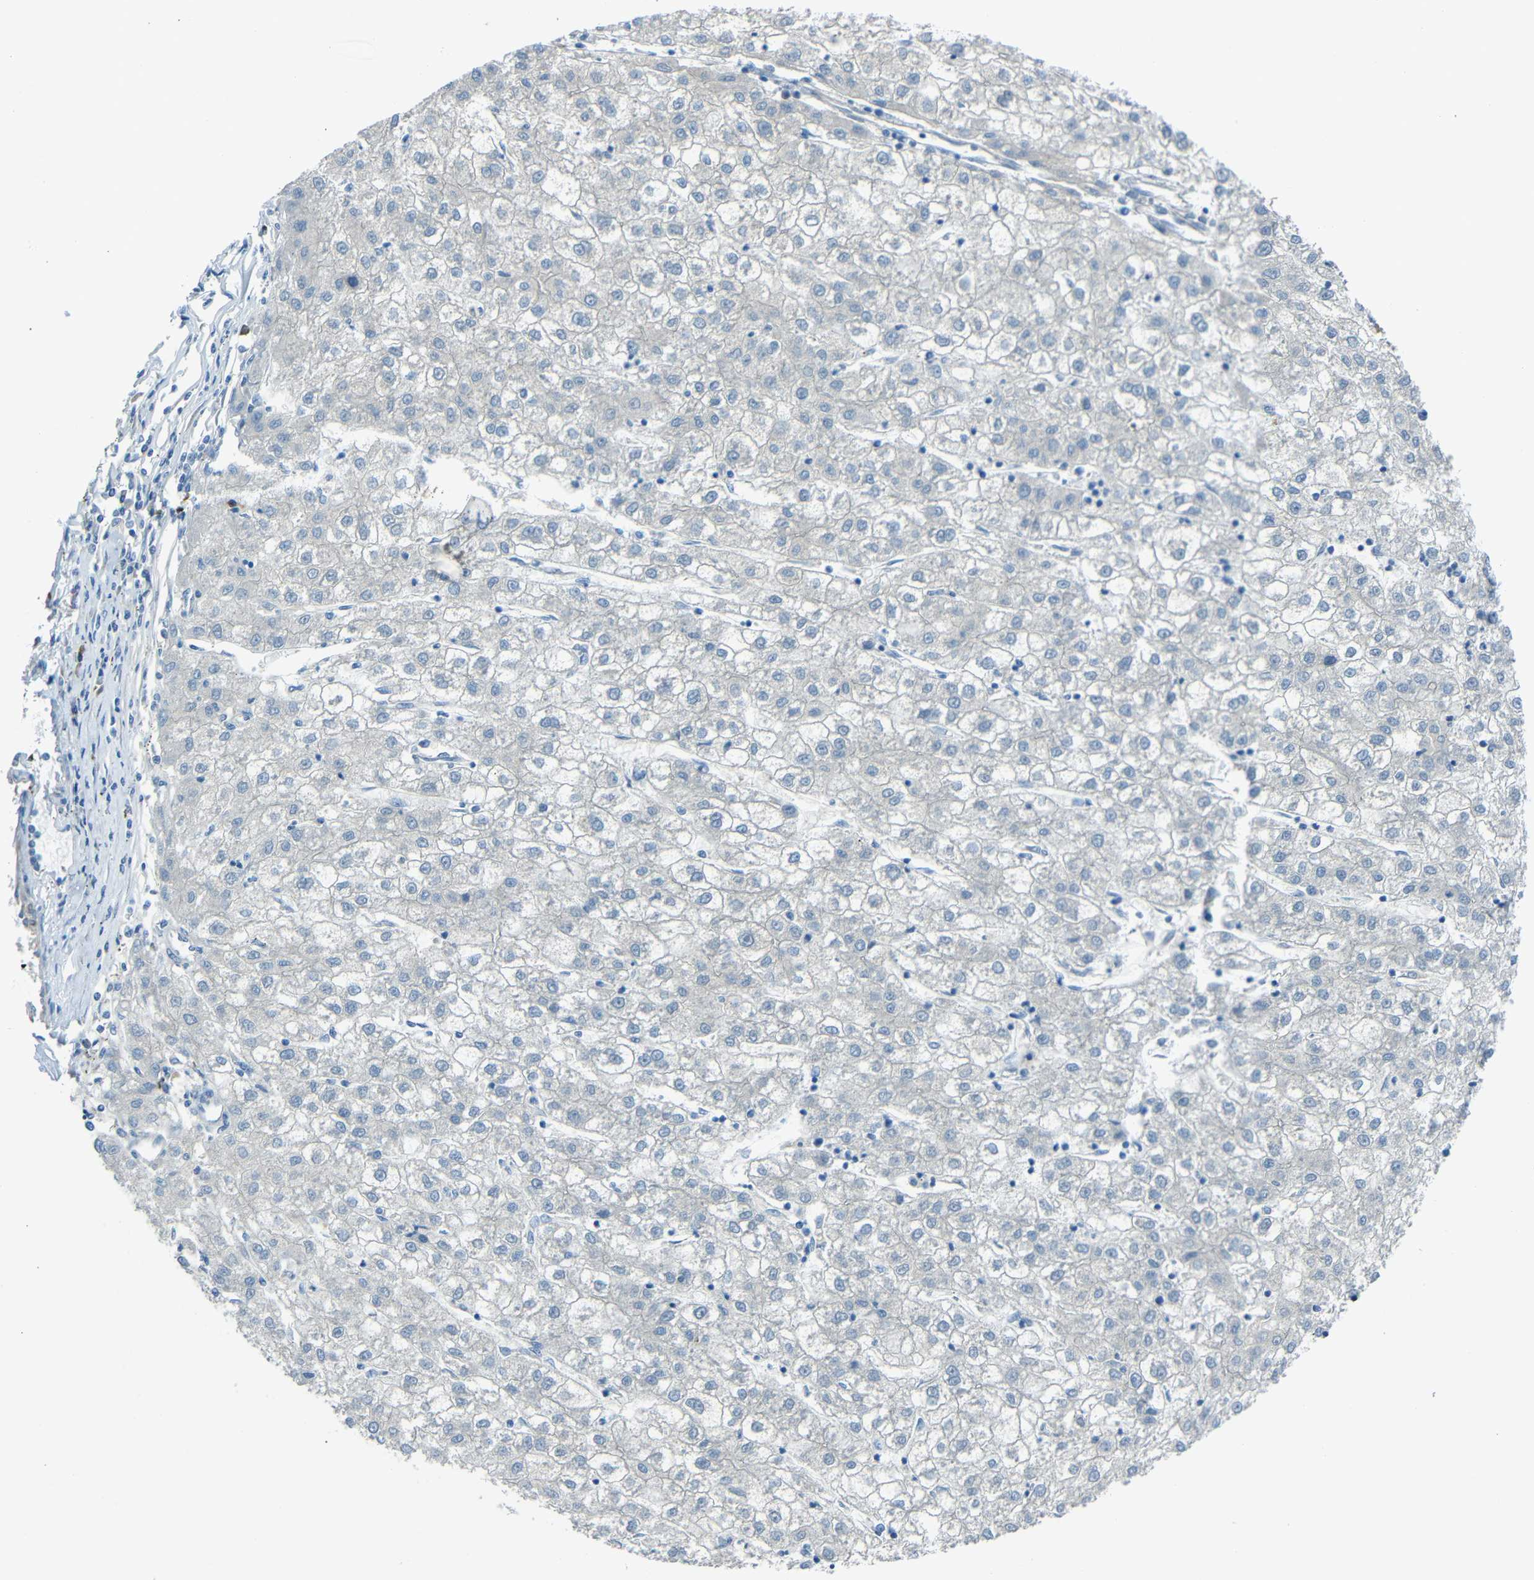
{"staining": {"intensity": "negative", "quantity": "none", "location": "none"}, "tissue": "liver cancer", "cell_type": "Tumor cells", "image_type": "cancer", "snomed": [{"axis": "morphology", "description": "Carcinoma, Hepatocellular, NOS"}, {"axis": "topography", "description": "Liver"}], "caption": "High magnification brightfield microscopy of liver cancer stained with DAB (3,3'-diaminobenzidine) (brown) and counterstained with hematoxylin (blue): tumor cells show no significant expression. The staining was performed using DAB to visualize the protein expression in brown, while the nuclei were stained in blue with hematoxylin (Magnification: 20x).", "gene": "DCLK1", "patient": {"sex": "male", "age": 72}}